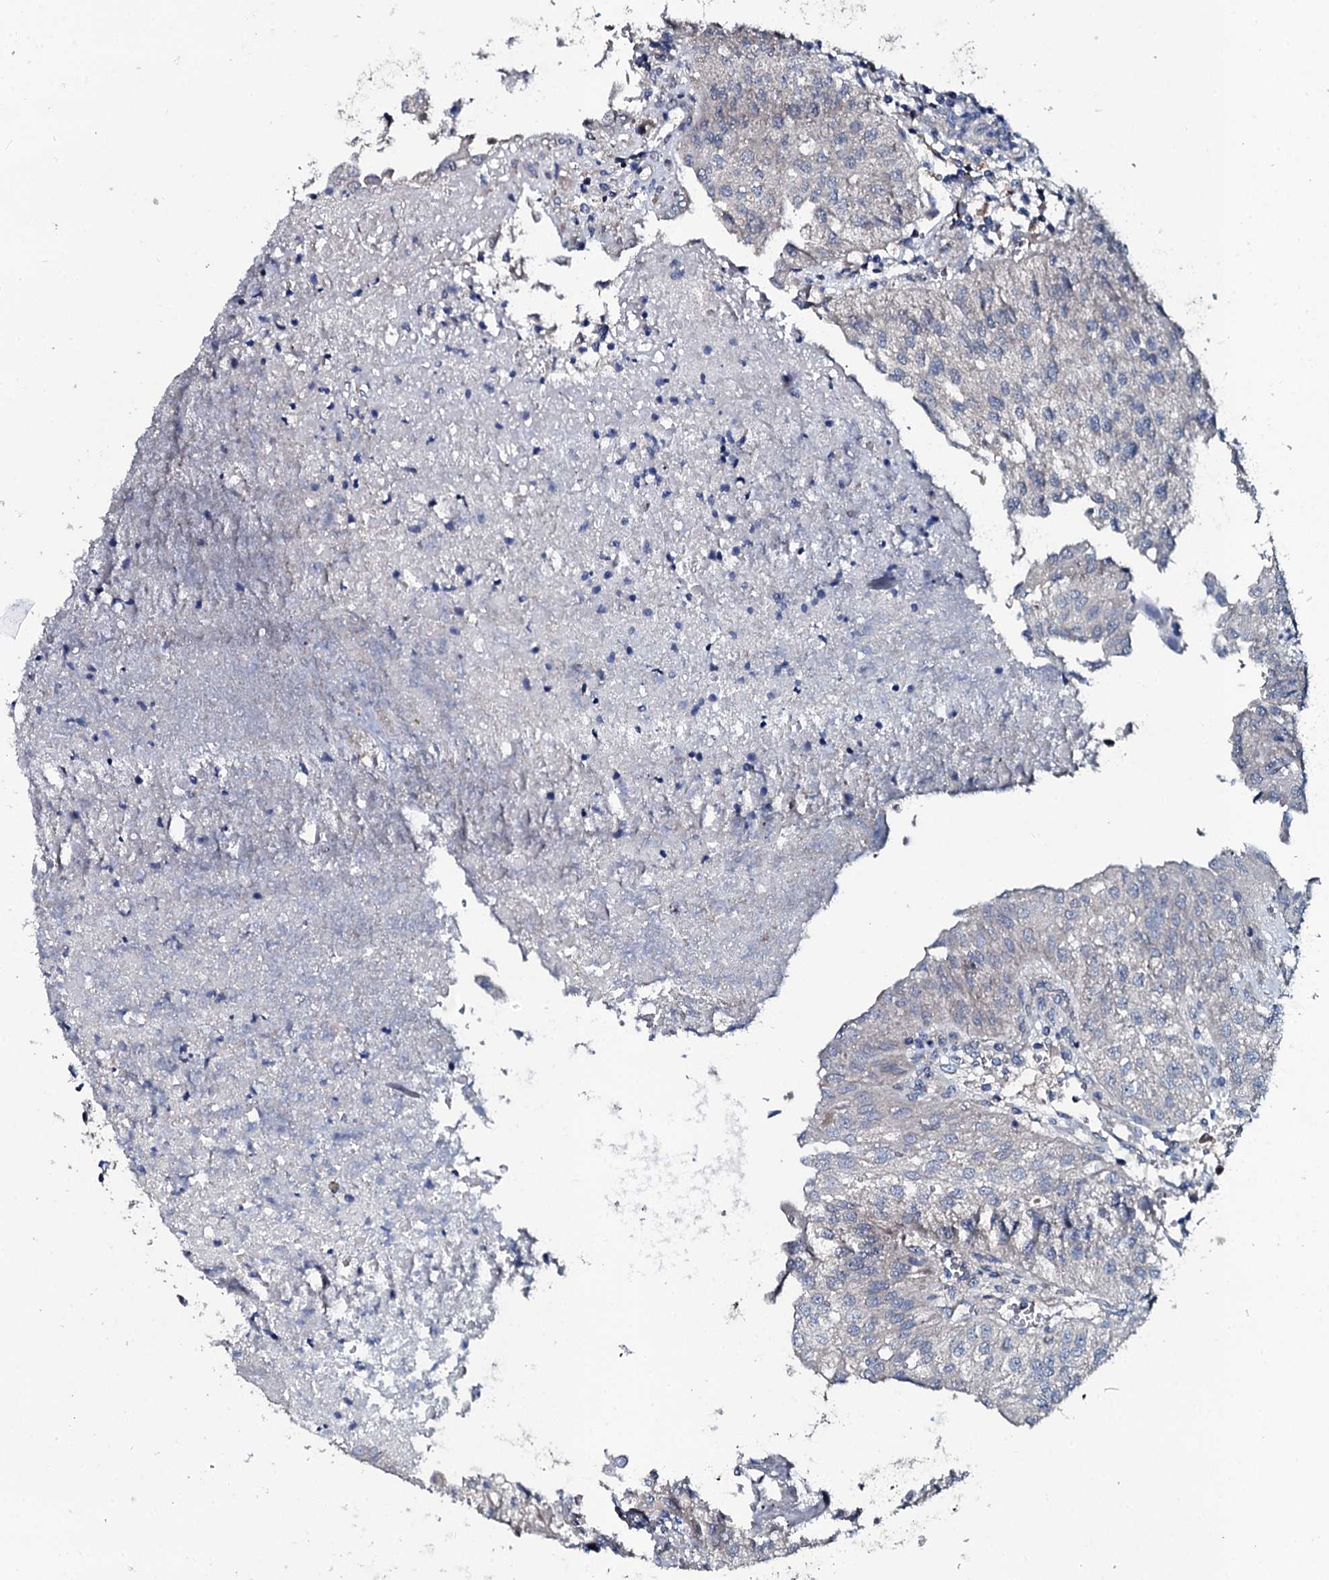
{"staining": {"intensity": "negative", "quantity": "none", "location": "none"}, "tissue": "urothelial cancer", "cell_type": "Tumor cells", "image_type": "cancer", "snomed": [{"axis": "morphology", "description": "Urothelial carcinoma, Low grade"}, {"axis": "topography", "description": "Urinary bladder"}], "caption": "Tumor cells show no significant positivity in low-grade urothelial carcinoma.", "gene": "IL12B", "patient": {"sex": "female", "age": 89}}